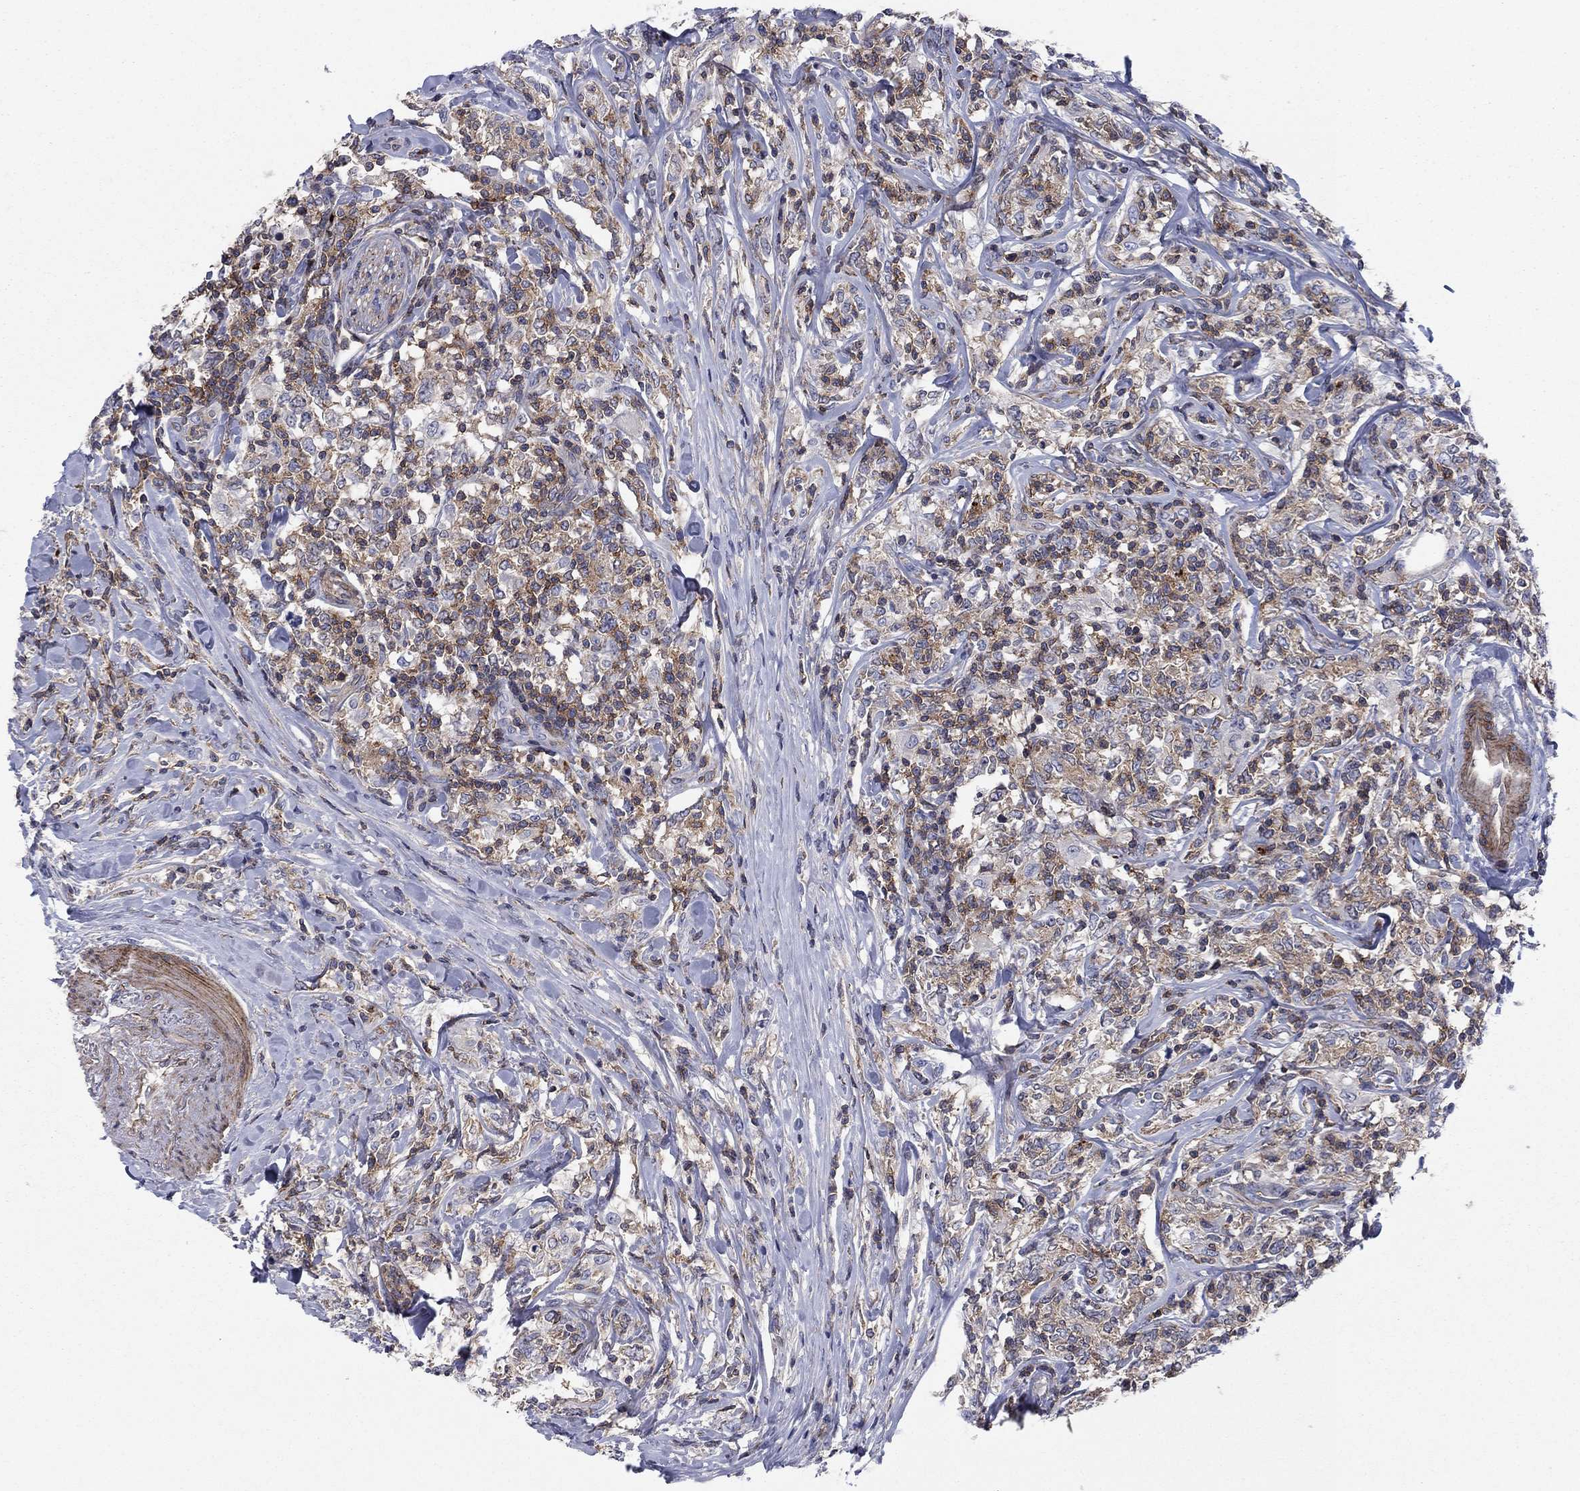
{"staining": {"intensity": "moderate", "quantity": "25%-75%", "location": "cytoplasmic/membranous"}, "tissue": "lymphoma", "cell_type": "Tumor cells", "image_type": "cancer", "snomed": [{"axis": "morphology", "description": "Malignant lymphoma, non-Hodgkin's type, High grade"}, {"axis": "topography", "description": "Lymph node"}], "caption": "High-magnification brightfield microscopy of malignant lymphoma, non-Hodgkin's type (high-grade) stained with DAB (3,3'-diaminobenzidine) (brown) and counterstained with hematoxylin (blue). tumor cells exhibit moderate cytoplasmic/membranous staining is identified in about25%-75% of cells. Using DAB (brown) and hematoxylin (blue) stains, captured at high magnification using brightfield microscopy.", "gene": "PSD4", "patient": {"sex": "female", "age": 84}}